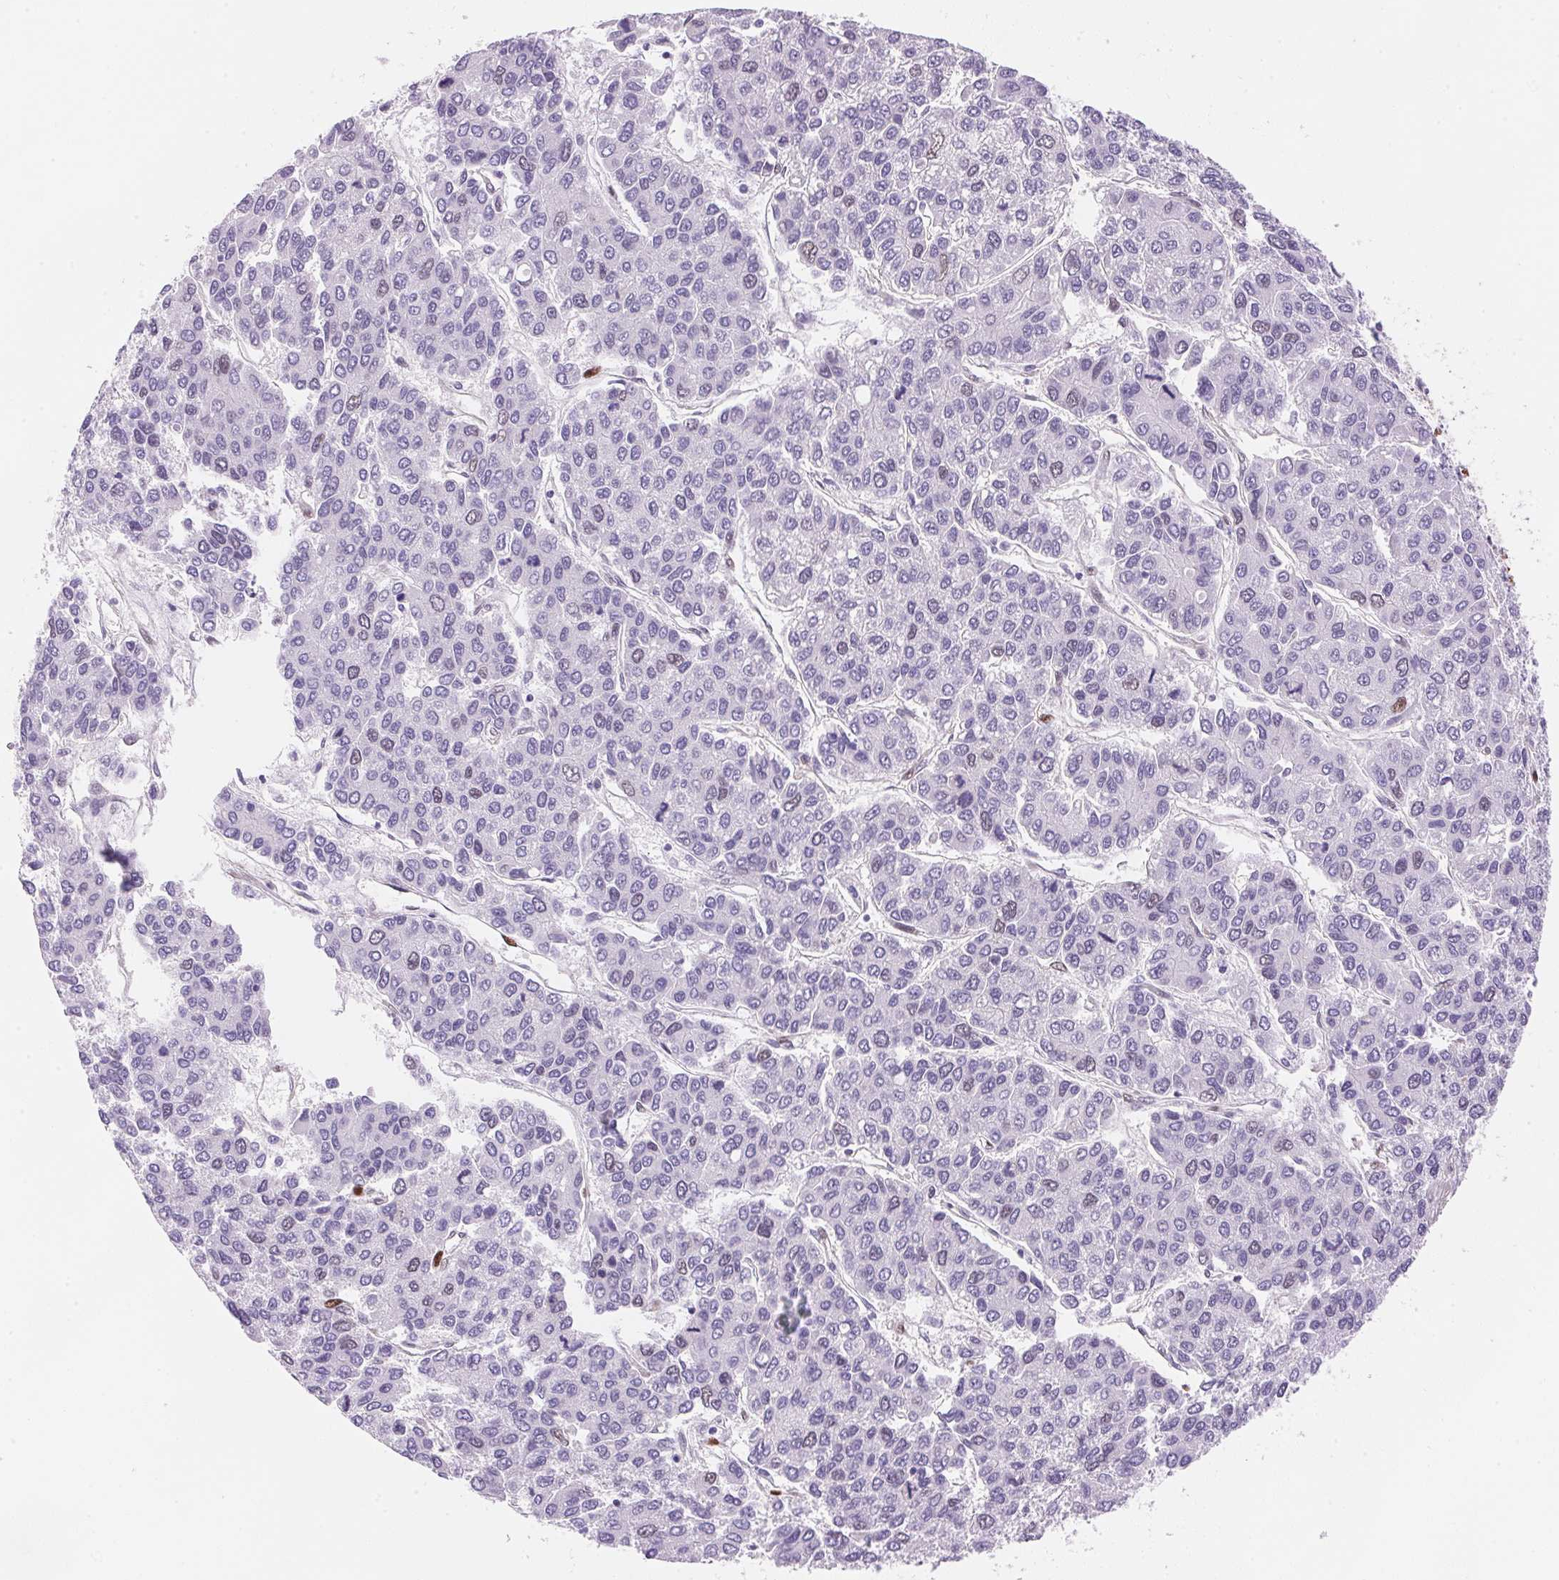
{"staining": {"intensity": "negative", "quantity": "none", "location": "none"}, "tissue": "liver cancer", "cell_type": "Tumor cells", "image_type": "cancer", "snomed": [{"axis": "morphology", "description": "Carcinoma, Hepatocellular, NOS"}, {"axis": "topography", "description": "Liver"}], "caption": "Liver hepatocellular carcinoma was stained to show a protein in brown. There is no significant expression in tumor cells.", "gene": "SMTN", "patient": {"sex": "female", "age": 66}}